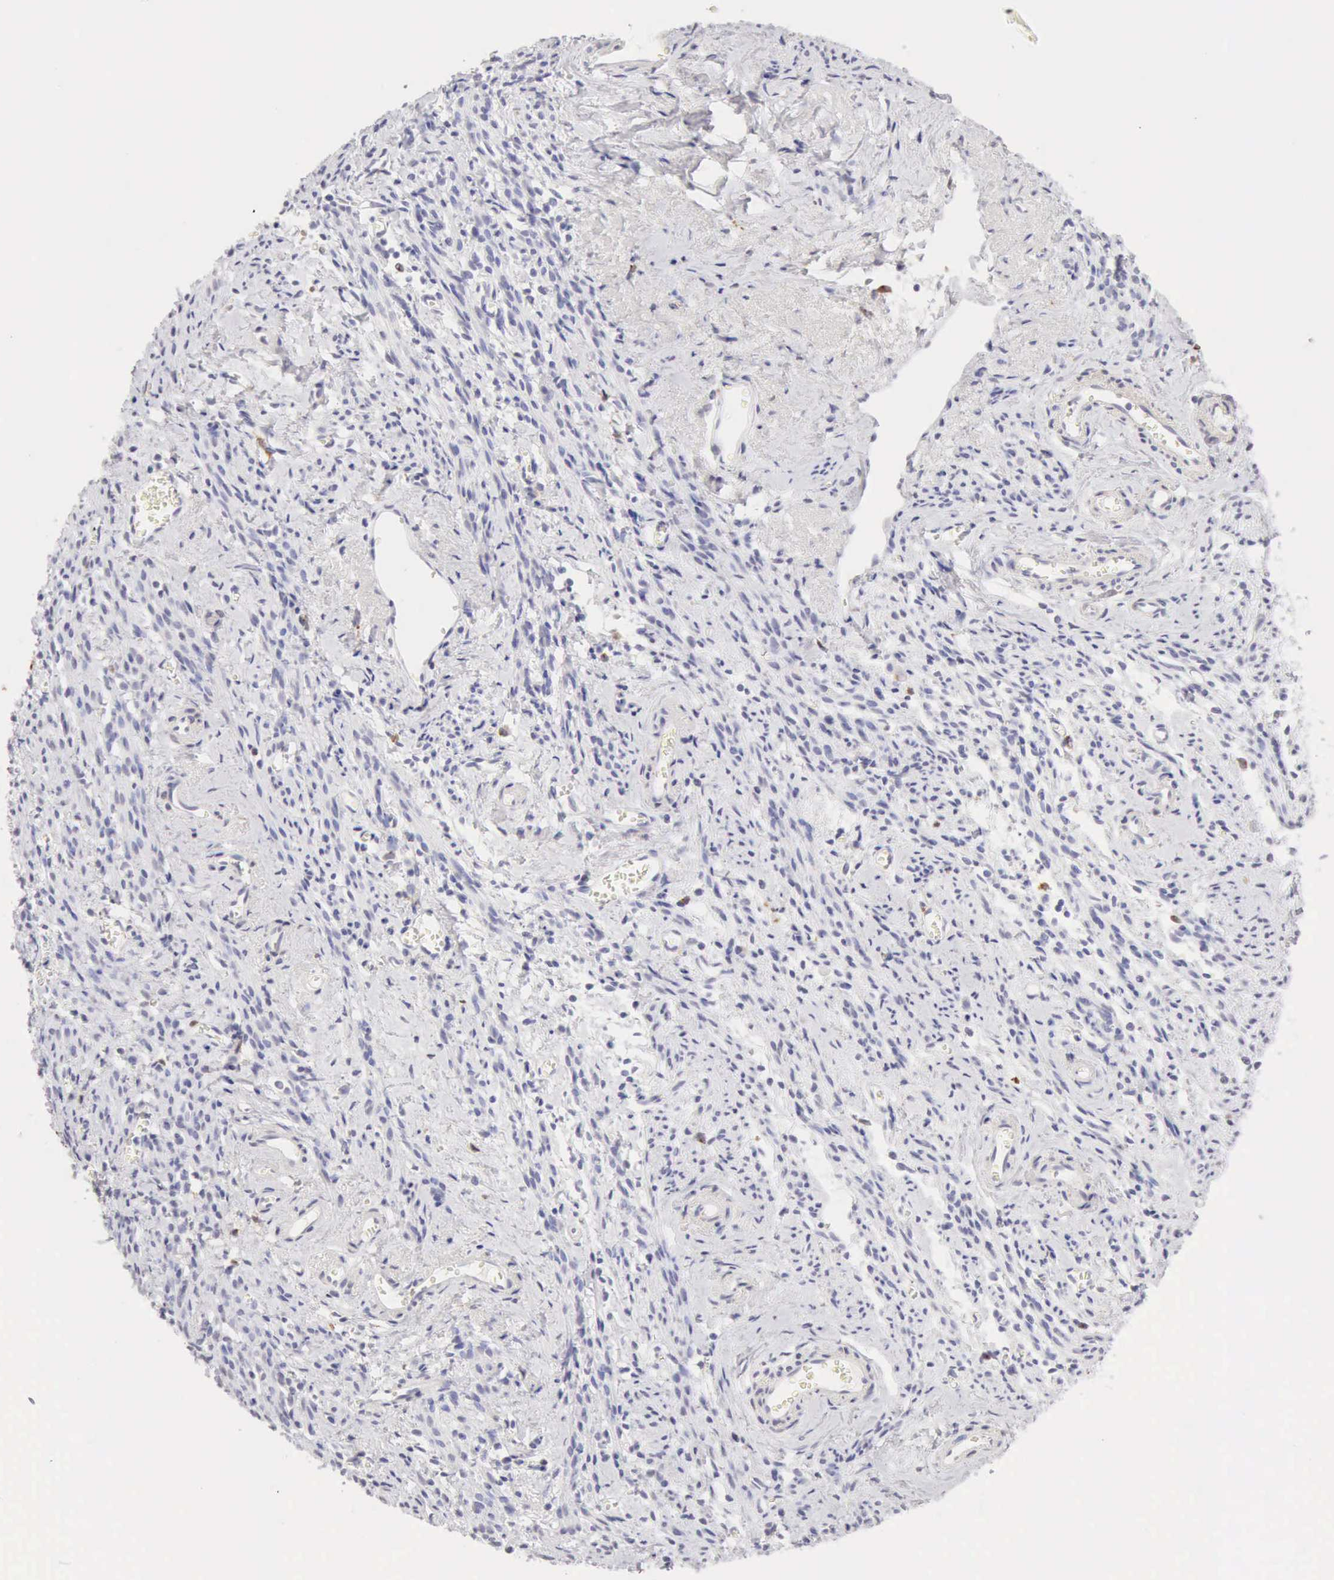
{"staining": {"intensity": "negative", "quantity": "none", "location": "none"}, "tissue": "endometrial cancer", "cell_type": "Tumor cells", "image_type": "cancer", "snomed": [{"axis": "morphology", "description": "Adenocarcinoma, NOS"}, {"axis": "topography", "description": "Endometrium"}], "caption": "Endometrial adenocarcinoma was stained to show a protein in brown. There is no significant staining in tumor cells. The staining is performed using DAB (3,3'-diaminobenzidine) brown chromogen with nuclei counter-stained in using hematoxylin.", "gene": "RNASE1", "patient": {"sex": "female", "age": 75}}